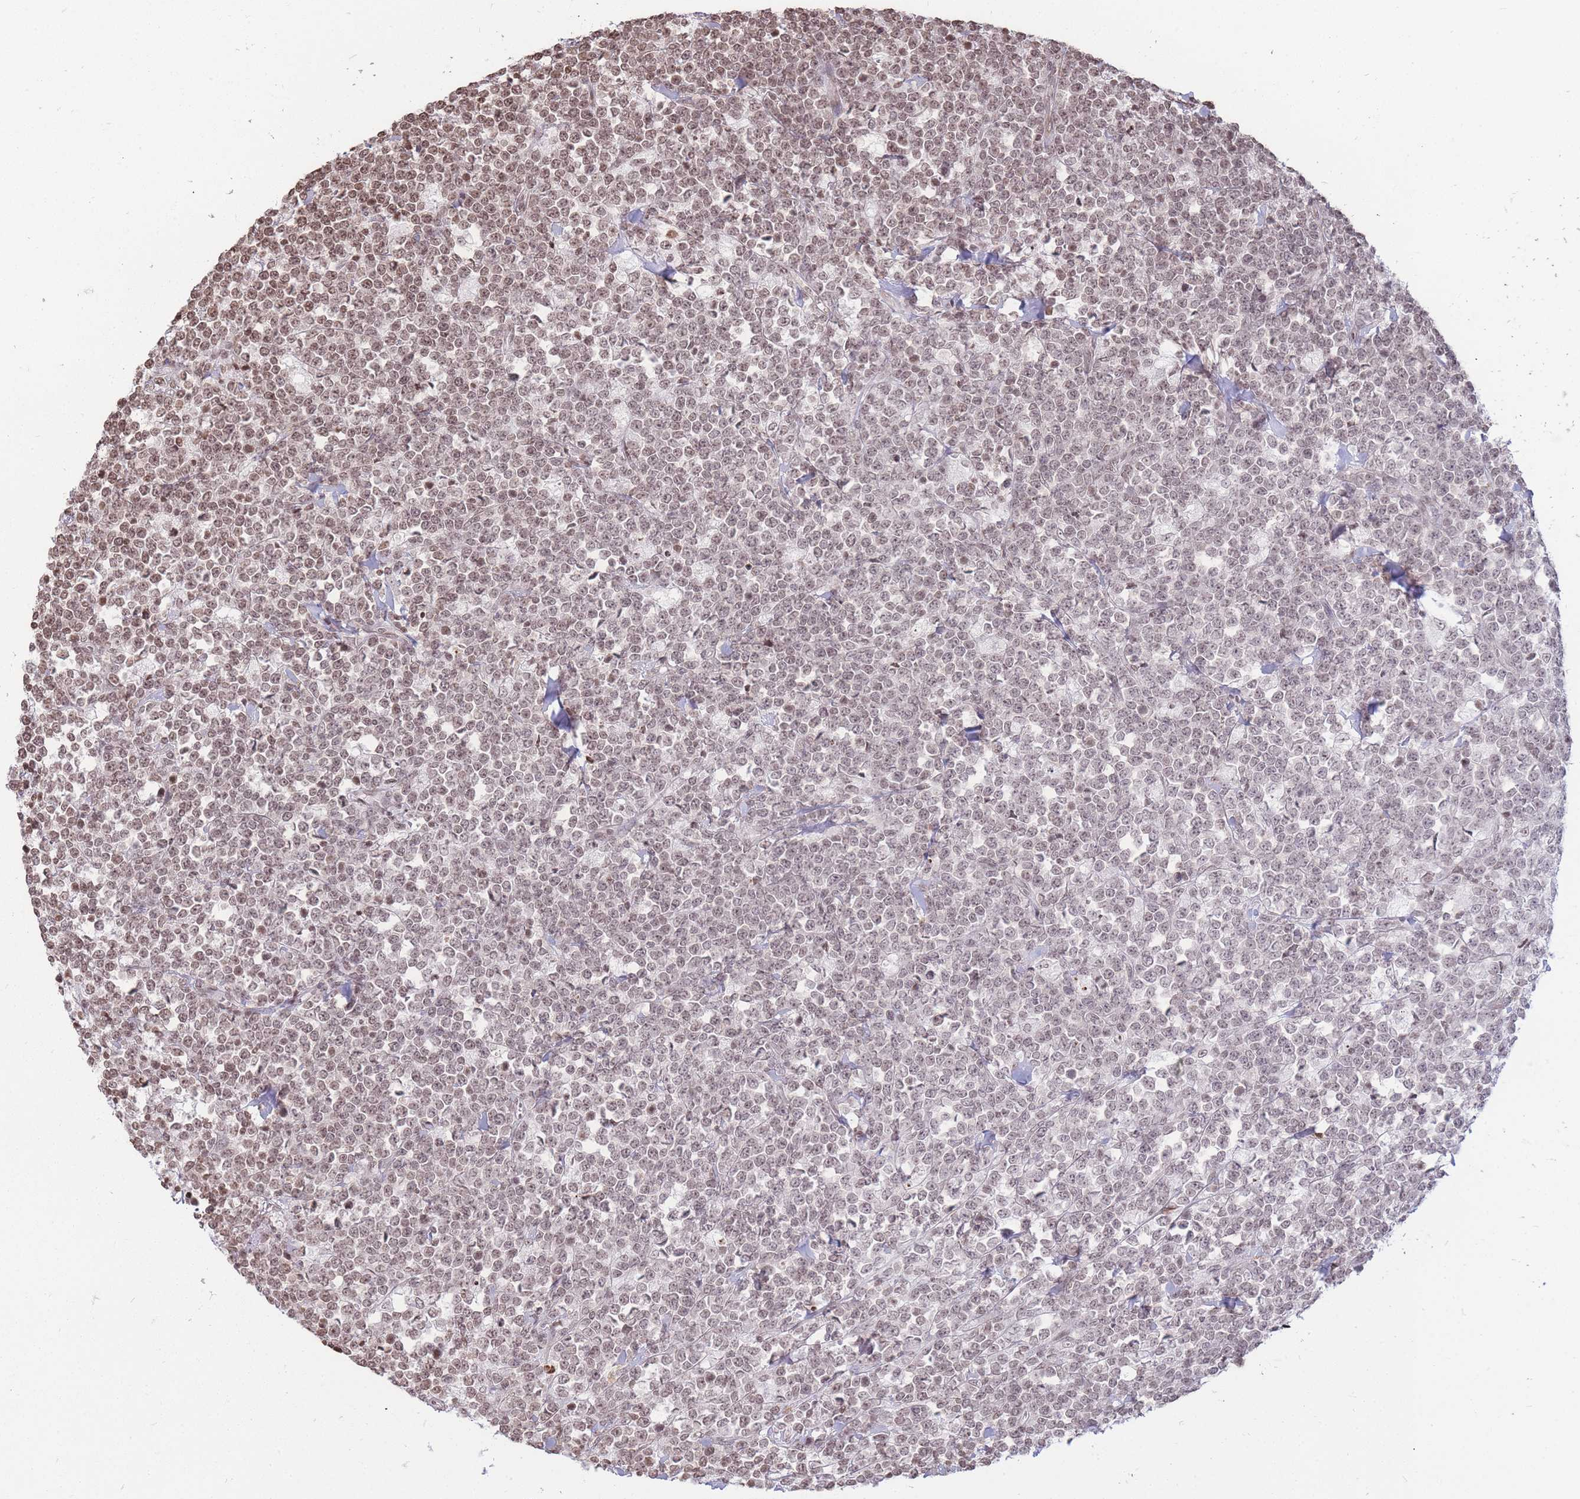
{"staining": {"intensity": "moderate", "quantity": ">75%", "location": "nuclear"}, "tissue": "lymphoma", "cell_type": "Tumor cells", "image_type": "cancer", "snomed": [{"axis": "morphology", "description": "Malignant lymphoma, non-Hodgkin's type, High grade"}, {"axis": "topography", "description": "Small intestine"}], "caption": "Immunohistochemistry (DAB) staining of lymphoma displays moderate nuclear protein expression in about >75% of tumor cells. (DAB (3,3'-diaminobenzidine) = brown stain, brightfield microscopy at high magnification).", "gene": "SHISAL1", "patient": {"sex": "male", "age": 8}}